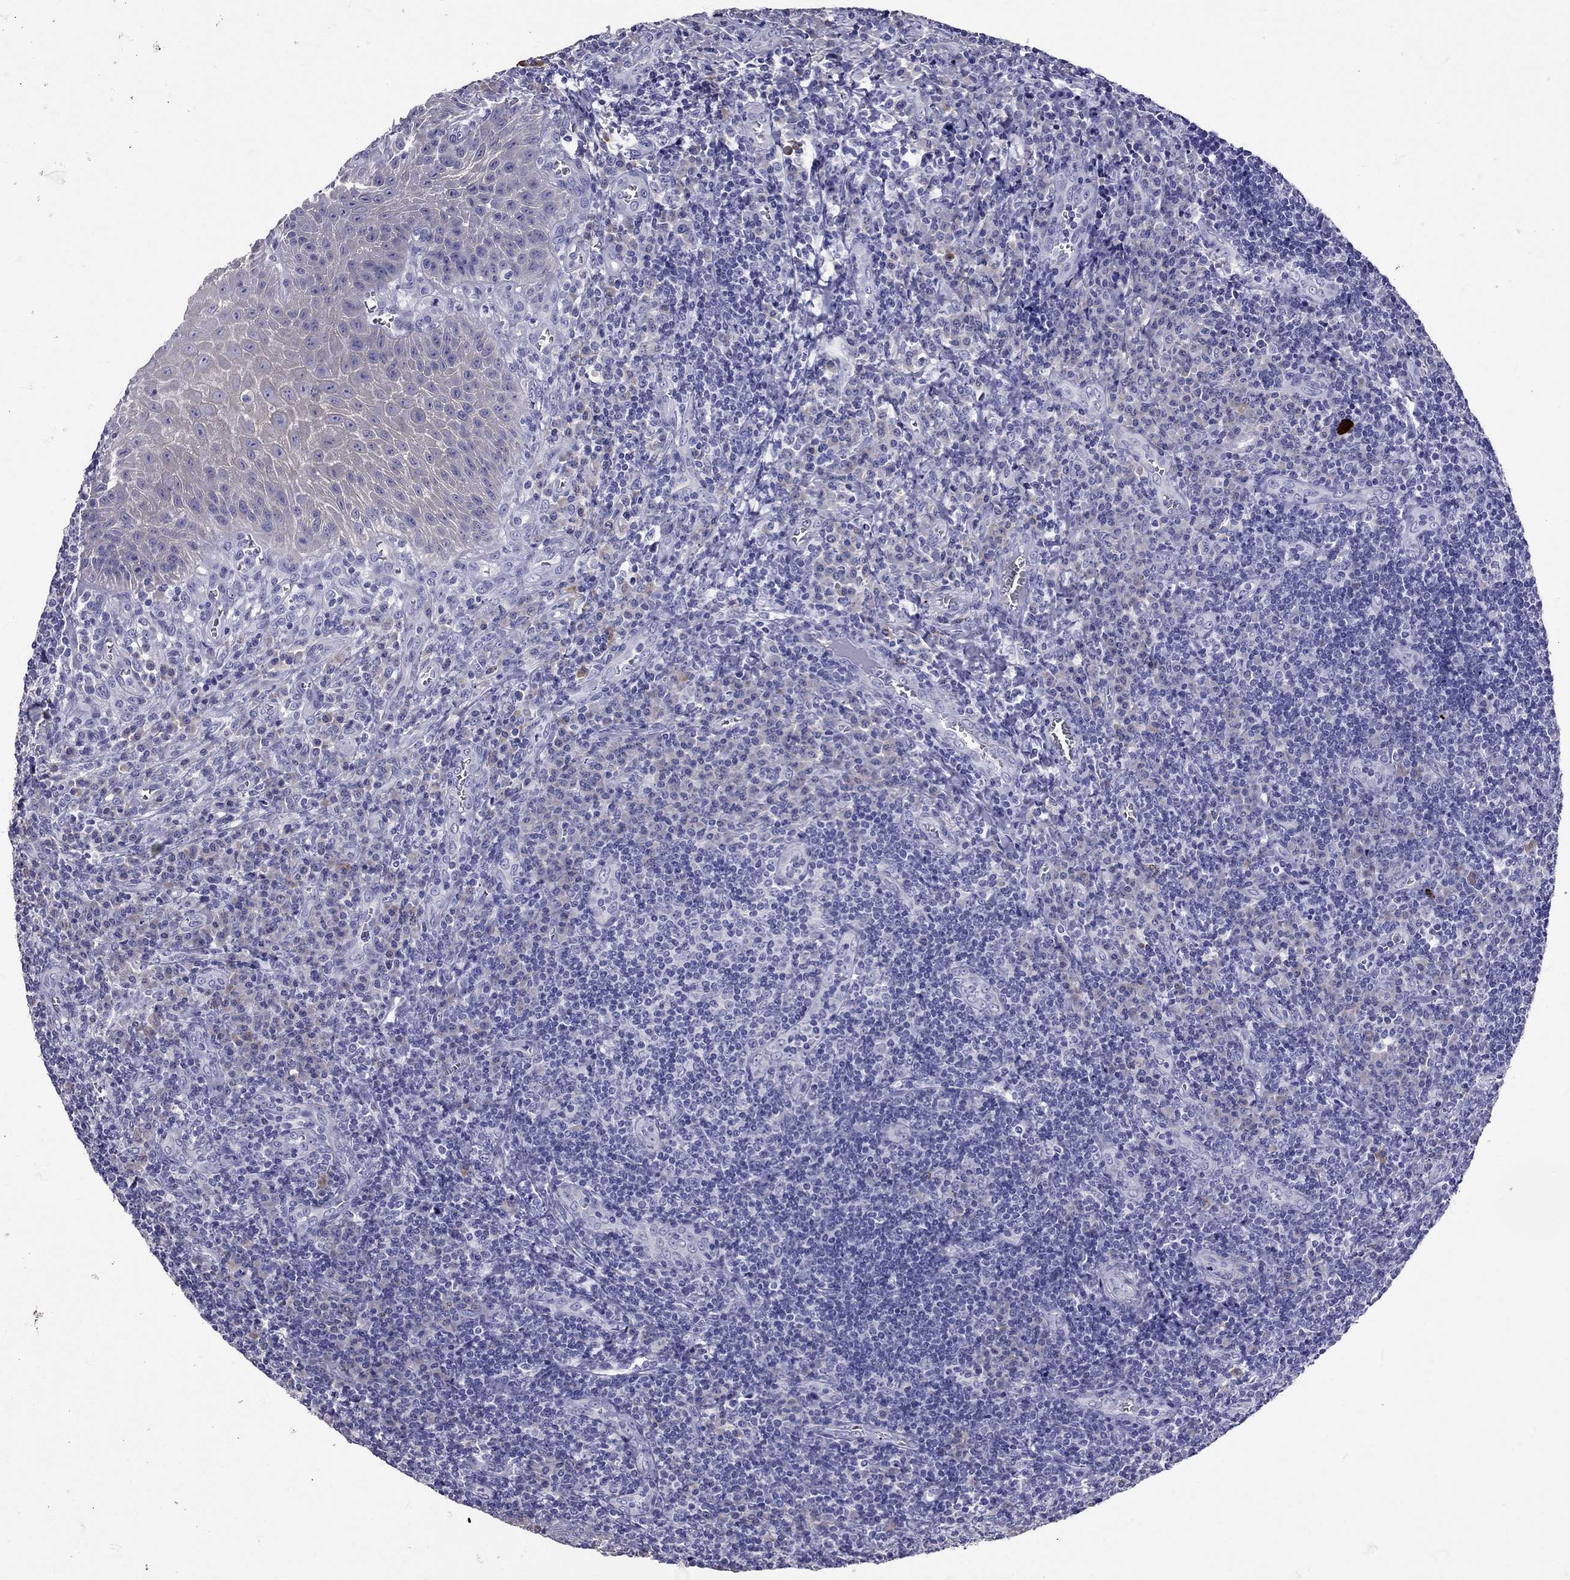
{"staining": {"intensity": "negative", "quantity": "none", "location": "none"}, "tissue": "tonsil", "cell_type": "Germinal center cells", "image_type": "normal", "snomed": [{"axis": "morphology", "description": "Normal tissue, NOS"}, {"axis": "topography", "description": "Tonsil"}], "caption": "High power microscopy image of an immunohistochemistry micrograph of unremarkable tonsil, revealing no significant expression in germinal center cells.", "gene": "TBR1", "patient": {"sex": "male", "age": 33}}